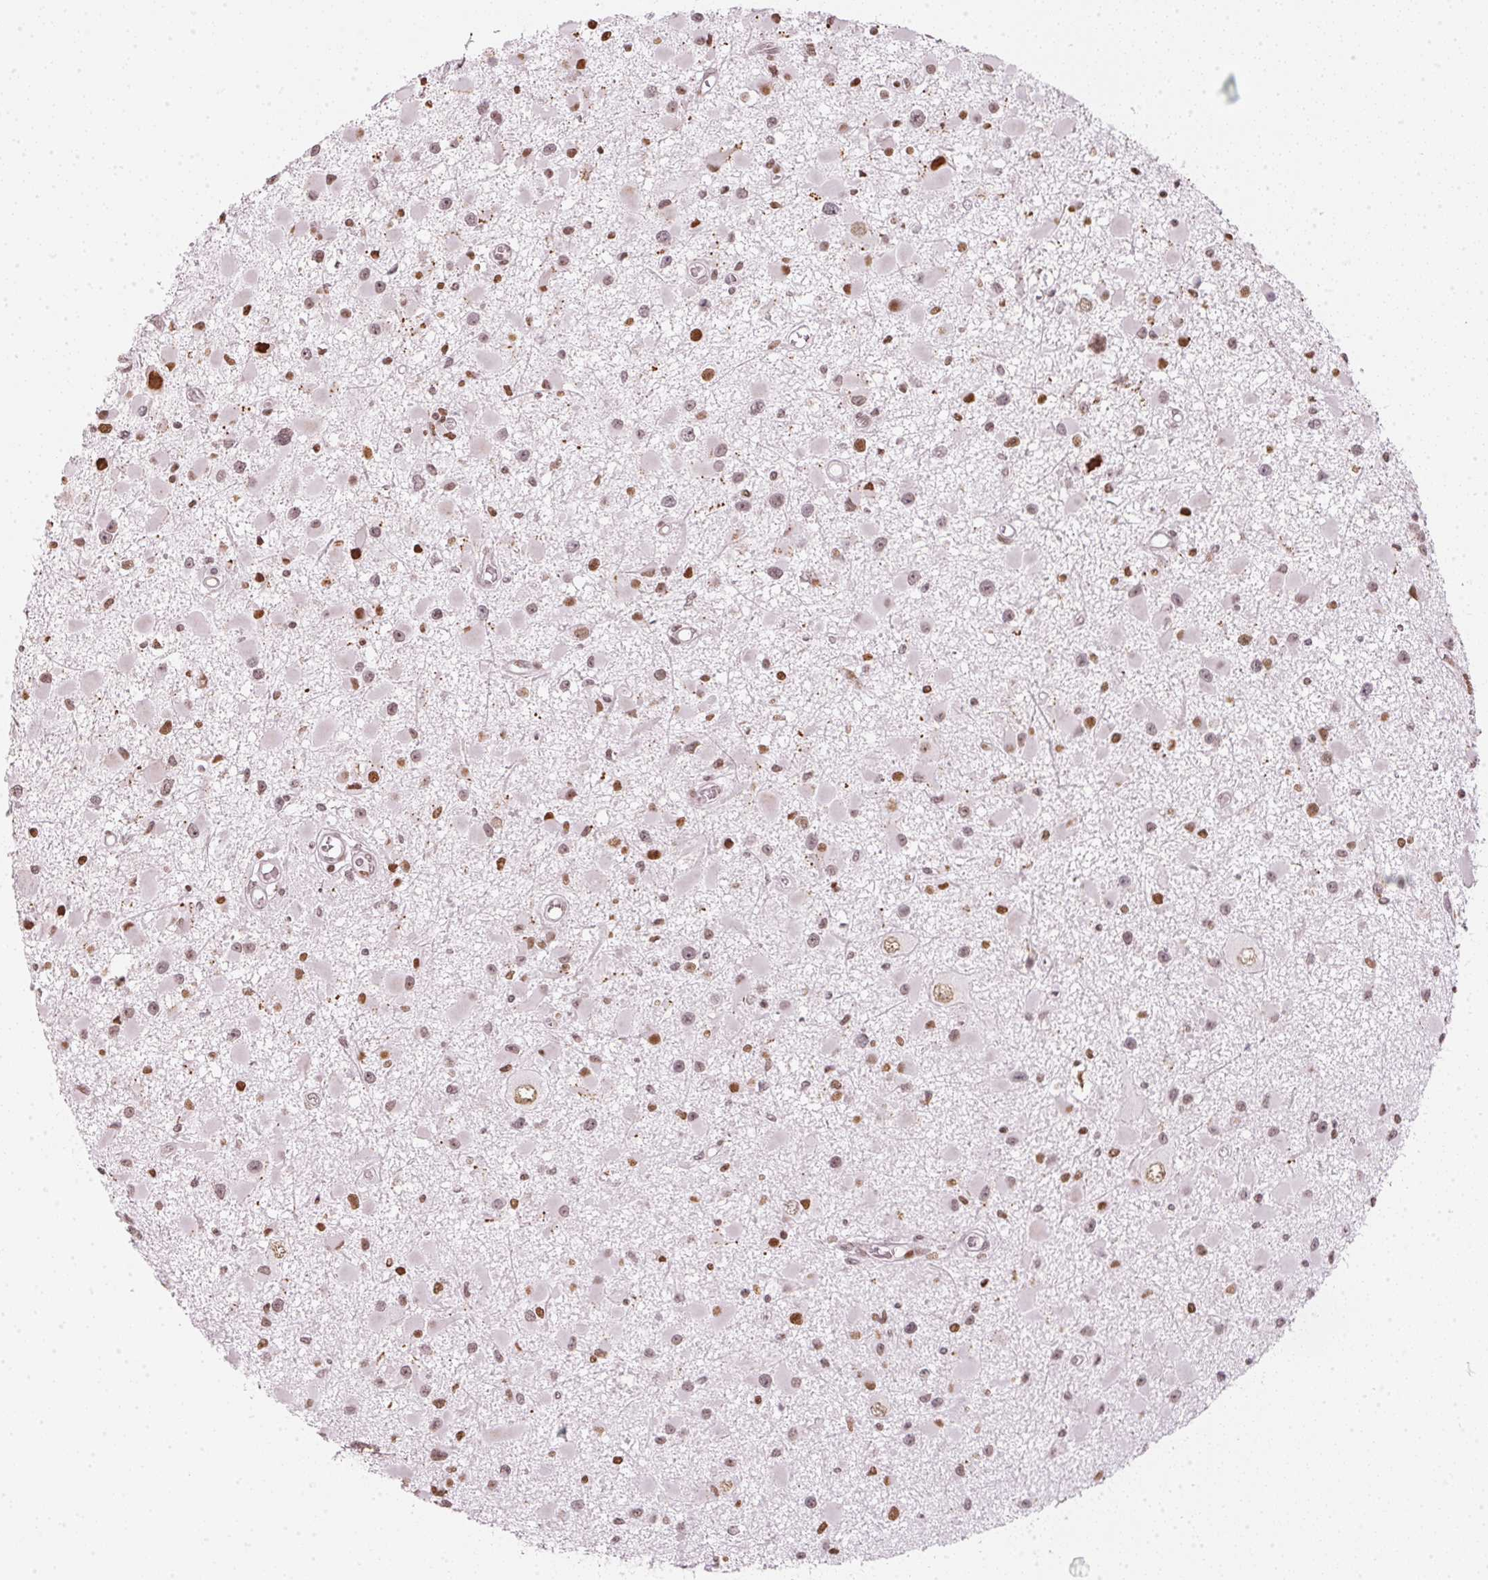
{"staining": {"intensity": "moderate", "quantity": ">75%", "location": "nuclear"}, "tissue": "glioma", "cell_type": "Tumor cells", "image_type": "cancer", "snomed": [{"axis": "morphology", "description": "Glioma, malignant, High grade"}, {"axis": "topography", "description": "Brain"}], "caption": "IHC histopathology image of neoplastic tissue: human high-grade glioma (malignant) stained using immunohistochemistry (IHC) shows medium levels of moderate protein expression localized specifically in the nuclear of tumor cells, appearing as a nuclear brown color.", "gene": "KAT6A", "patient": {"sex": "male", "age": 54}}